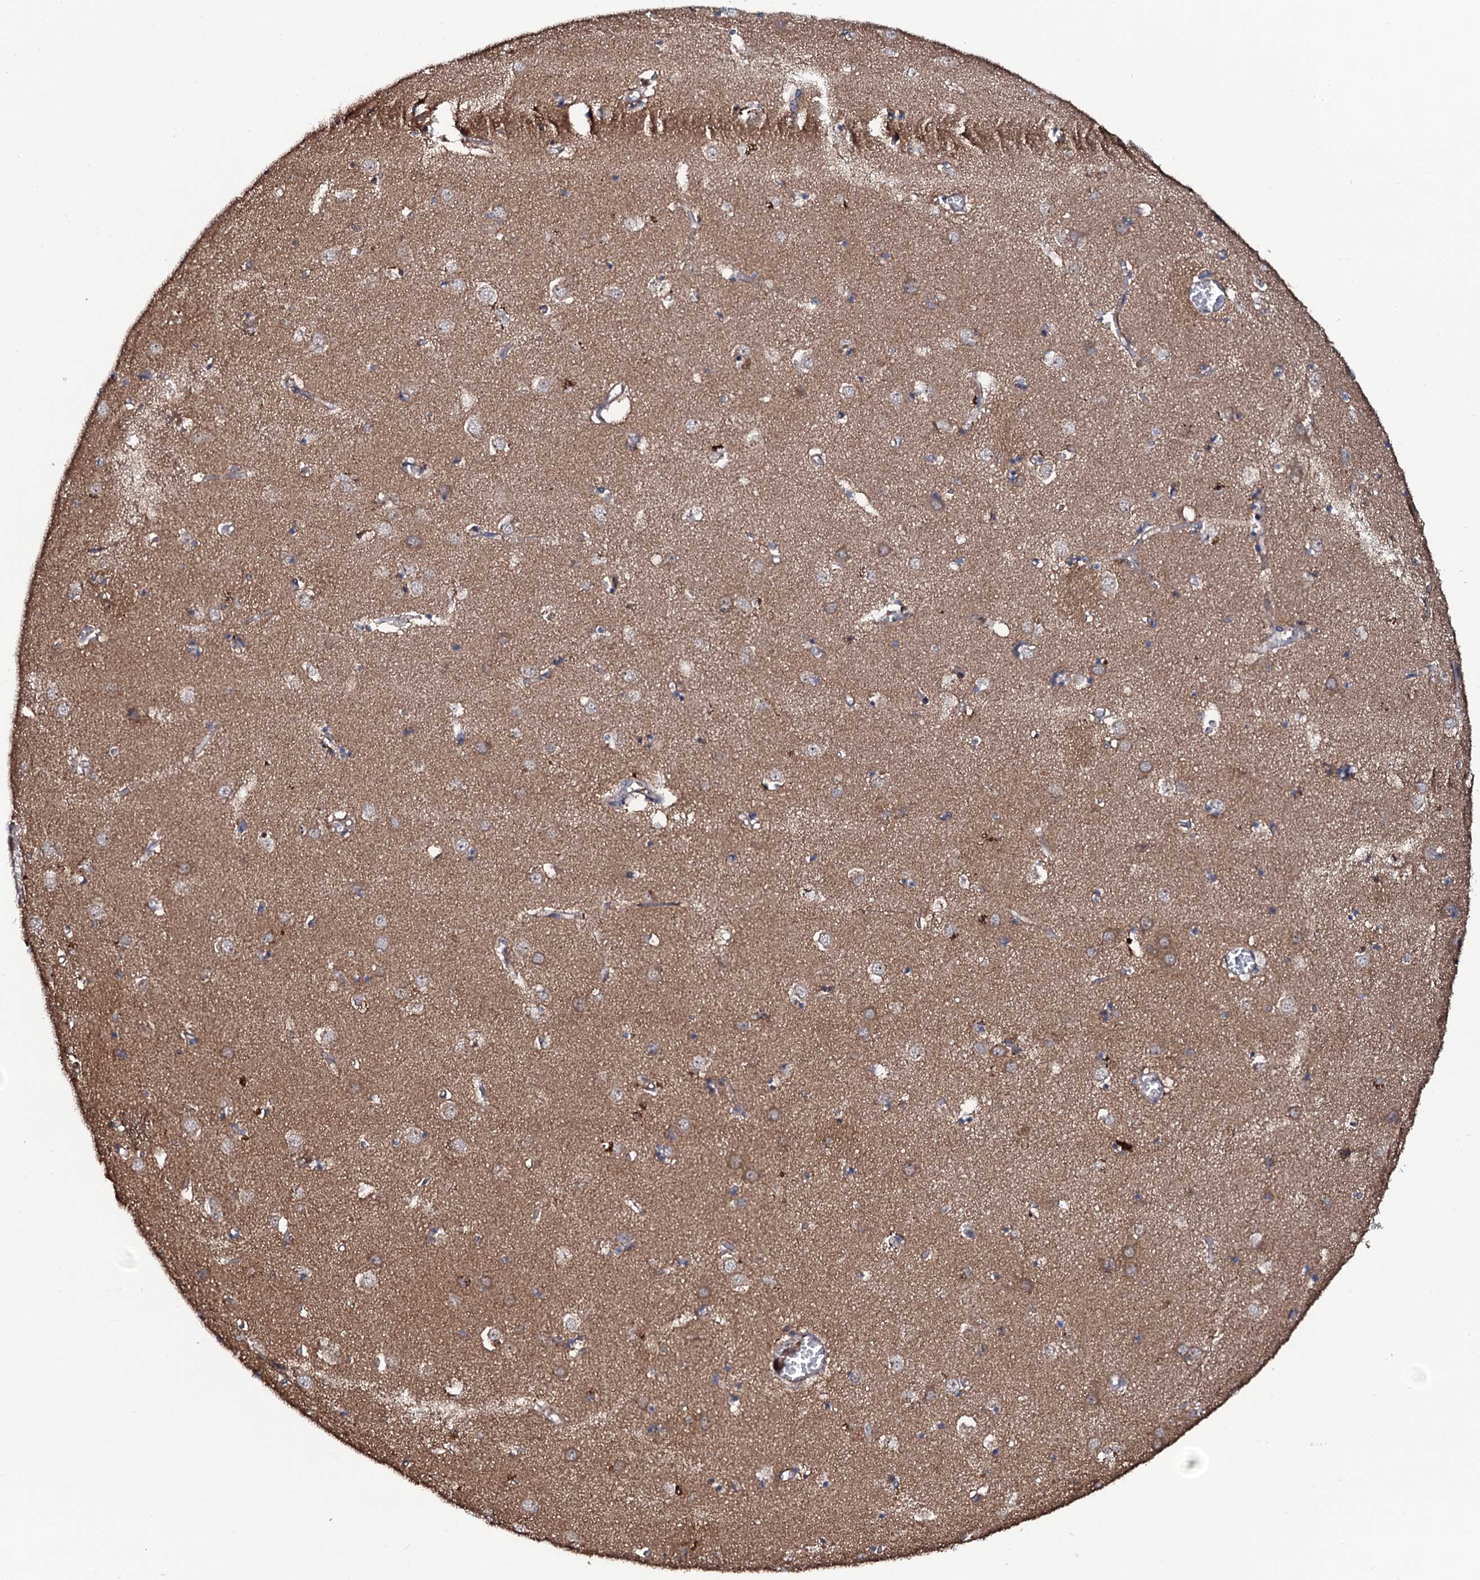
{"staining": {"intensity": "weak", "quantity": "25%-75%", "location": "cytoplasmic/membranous"}, "tissue": "caudate", "cell_type": "Glial cells", "image_type": "normal", "snomed": [{"axis": "morphology", "description": "Normal tissue, NOS"}, {"axis": "topography", "description": "Lateral ventricle wall"}], "caption": "Normal caudate was stained to show a protein in brown. There is low levels of weak cytoplasmic/membranous positivity in about 25%-75% of glial cells. The protein of interest is stained brown, and the nuclei are stained in blue (DAB IHC with brightfield microscopy, high magnification).", "gene": "COG6", "patient": {"sex": "male", "age": 70}}